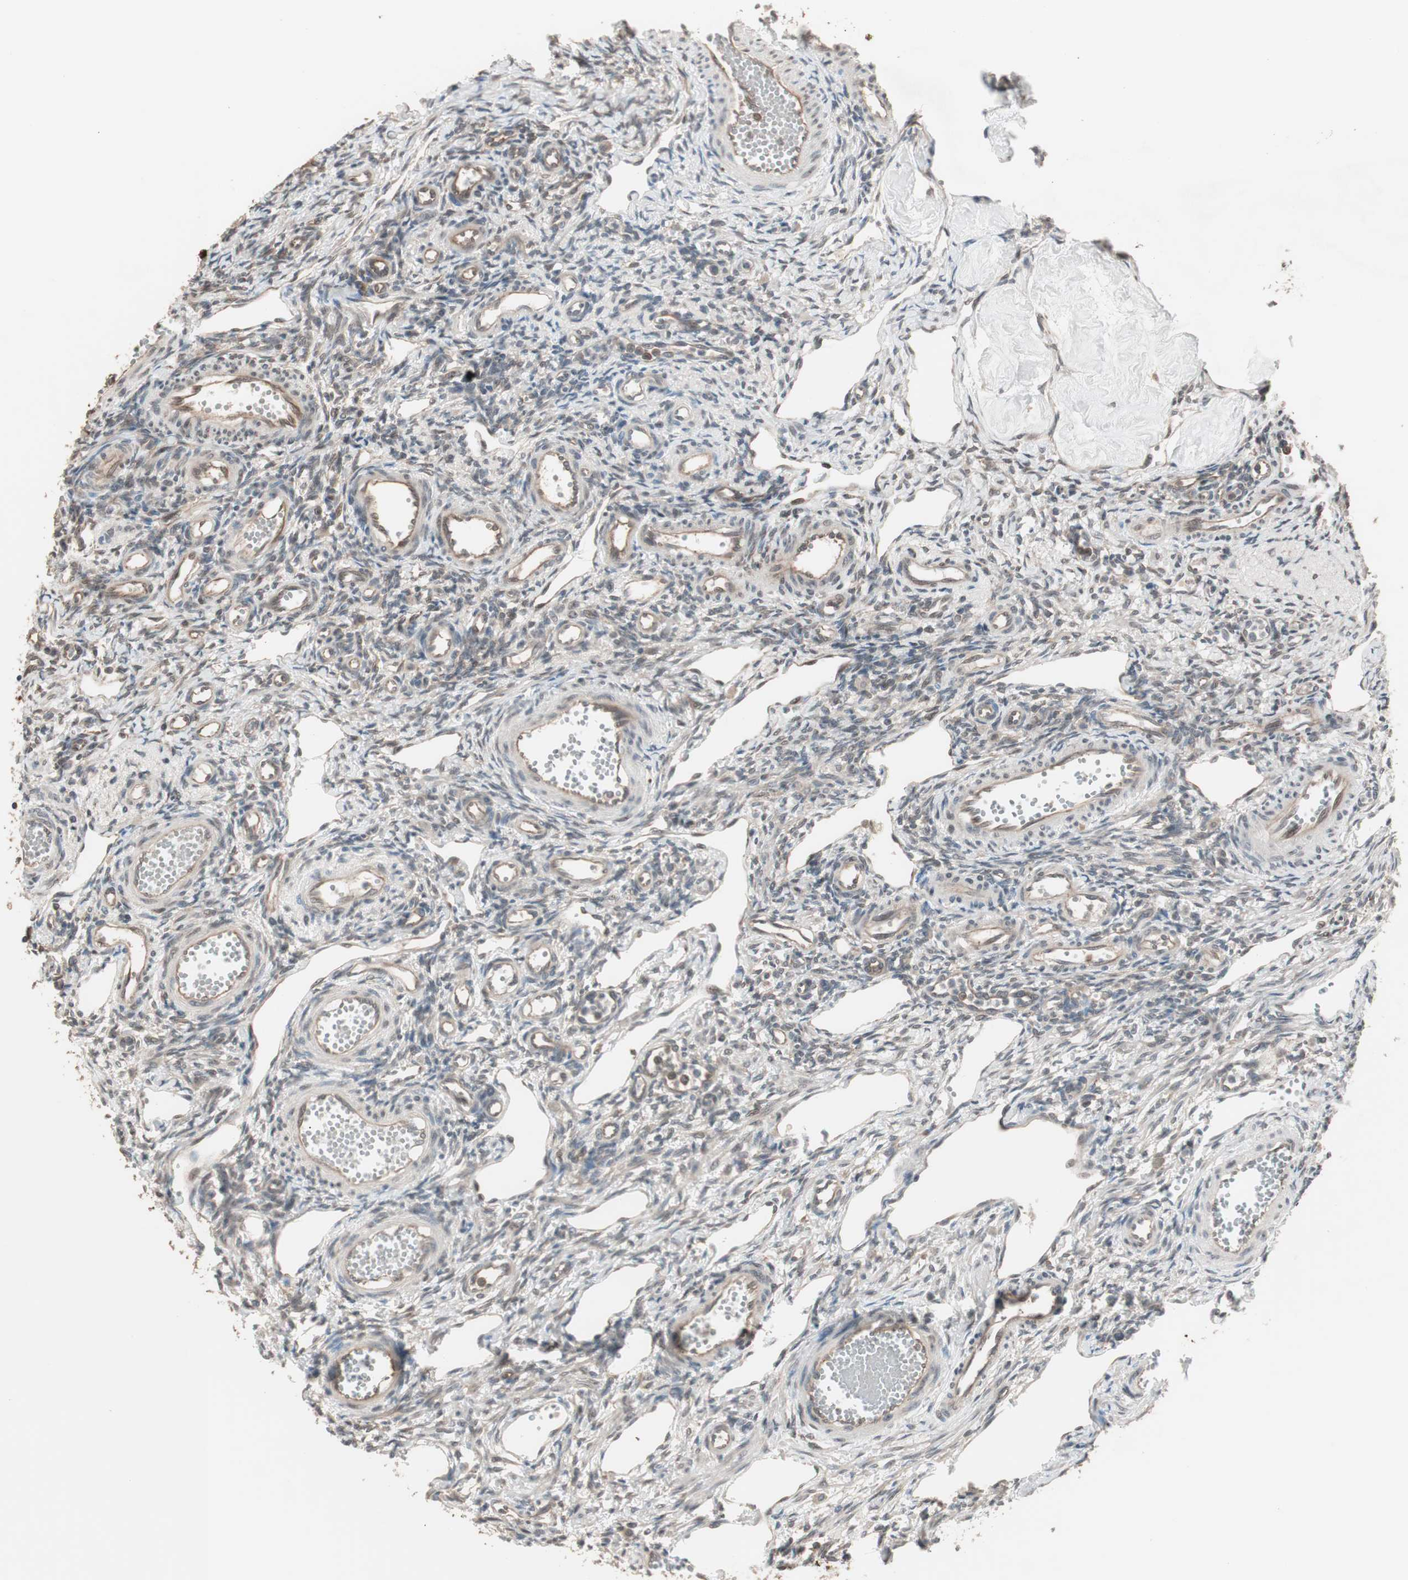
{"staining": {"intensity": "weak", "quantity": ">75%", "location": "cytoplasmic/membranous"}, "tissue": "ovary", "cell_type": "Follicle cells", "image_type": "normal", "snomed": [{"axis": "morphology", "description": "Normal tissue, NOS"}, {"axis": "topography", "description": "Ovary"}], "caption": "The histopathology image reveals a brown stain indicating the presence of a protein in the cytoplasmic/membranous of follicle cells in ovary. The protein is shown in brown color, while the nuclei are stained blue.", "gene": "FBXO5", "patient": {"sex": "female", "age": 33}}